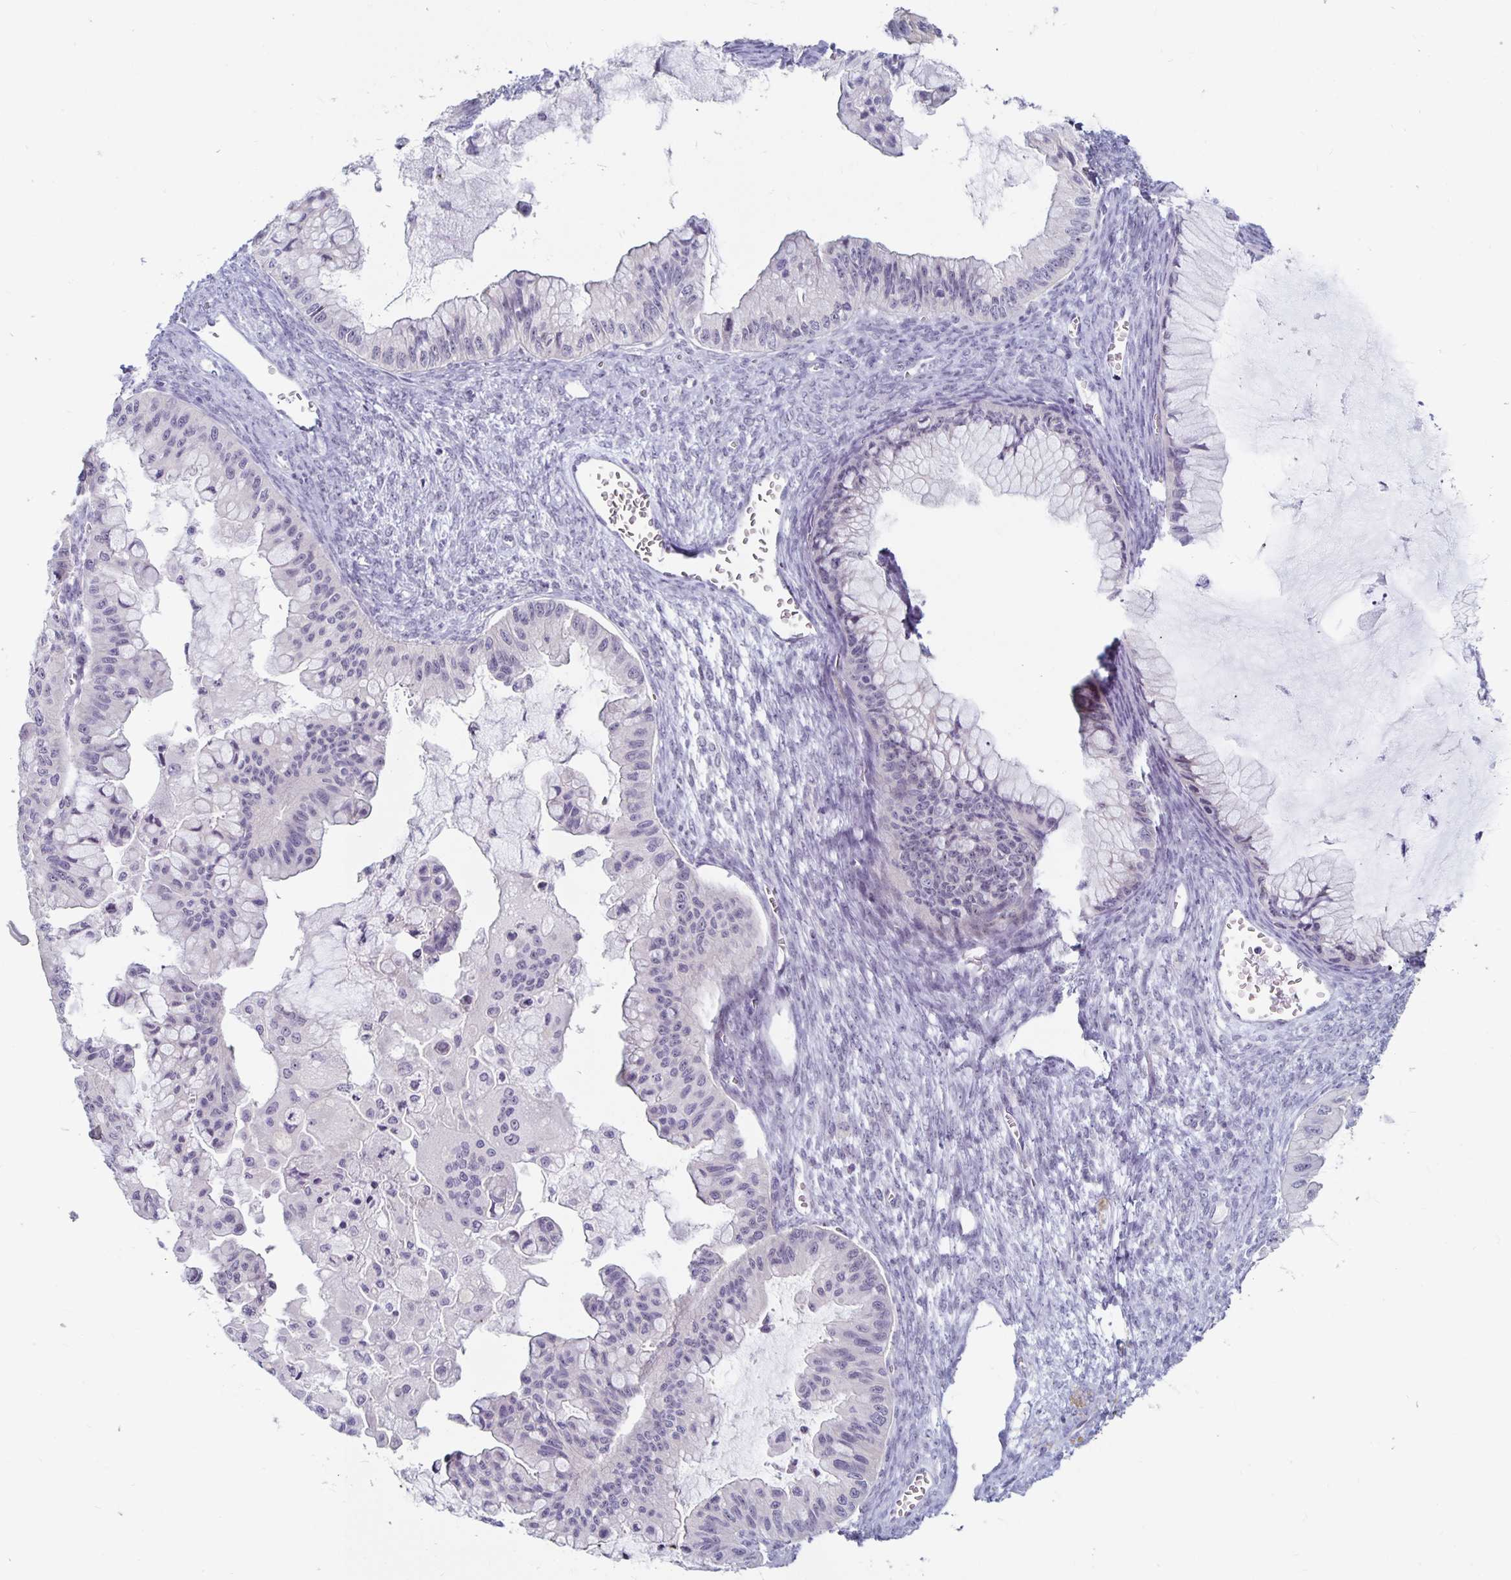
{"staining": {"intensity": "negative", "quantity": "none", "location": "none"}, "tissue": "ovarian cancer", "cell_type": "Tumor cells", "image_type": "cancer", "snomed": [{"axis": "morphology", "description": "Cystadenocarcinoma, mucinous, NOS"}, {"axis": "topography", "description": "Ovary"}], "caption": "This micrograph is of ovarian cancer stained with IHC to label a protein in brown with the nuclei are counter-stained blue. There is no staining in tumor cells.", "gene": "NUP85", "patient": {"sex": "female", "age": 72}}